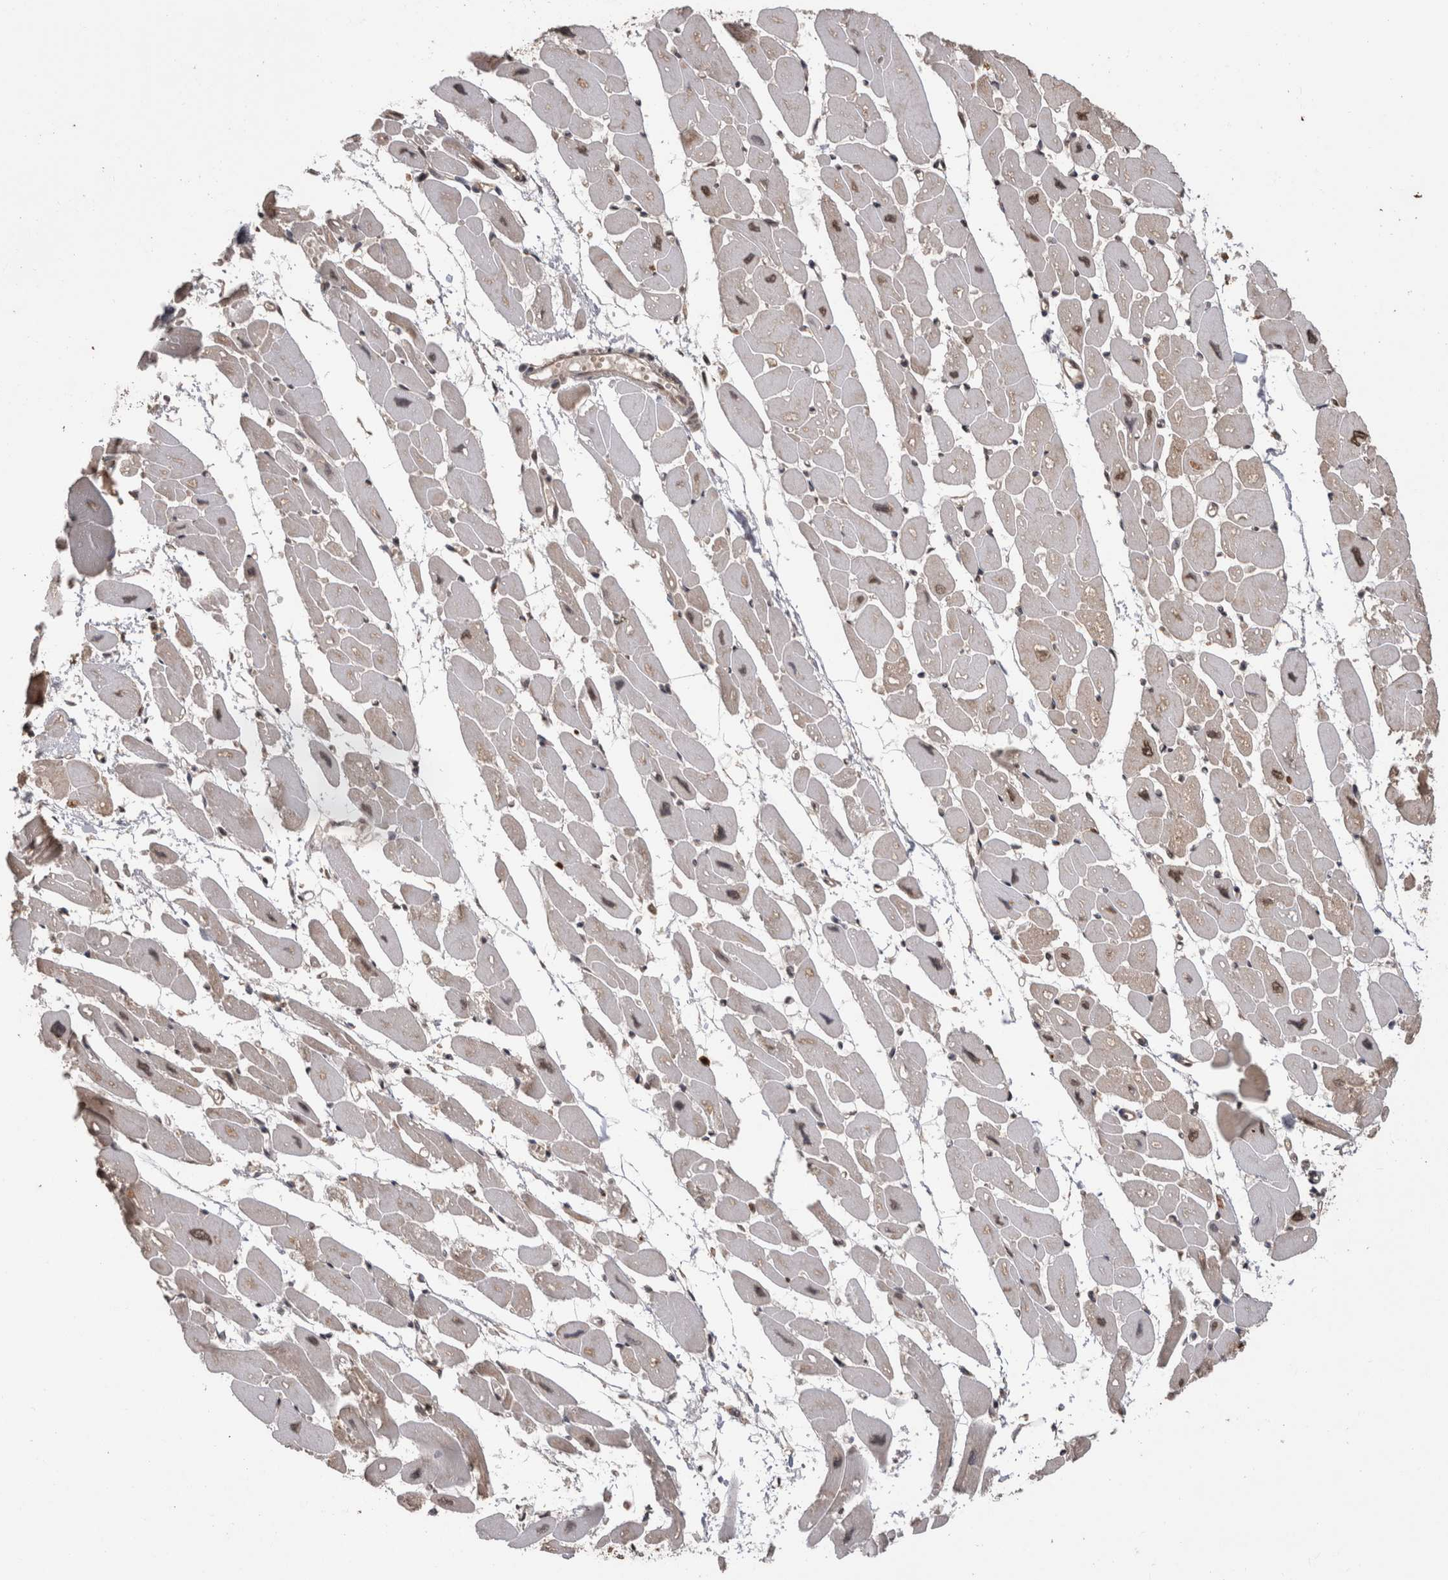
{"staining": {"intensity": "weak", "quantity": ">75%", "location": "cytoplasmic/membranous,nuclear"}, "tissue": "heart muscle", "cell_type": "Cardiomyocytes", "image_type": "normal", "snomed": [{"axis": "morphology", "description": "Normal tissue, NOS"}, {"axis": "topography", "description": "Heart"}], "caption": "A histopathology image of heart muscle stained for a protein displays weak cytoplasmic/membranous,nuclear brown staining in cardiomyocytes. (DAB IHC, brown staining for protein, blue staining for nuclei).", "gene": "PAK4", "patient": {"sex": "female", "age": 54}}